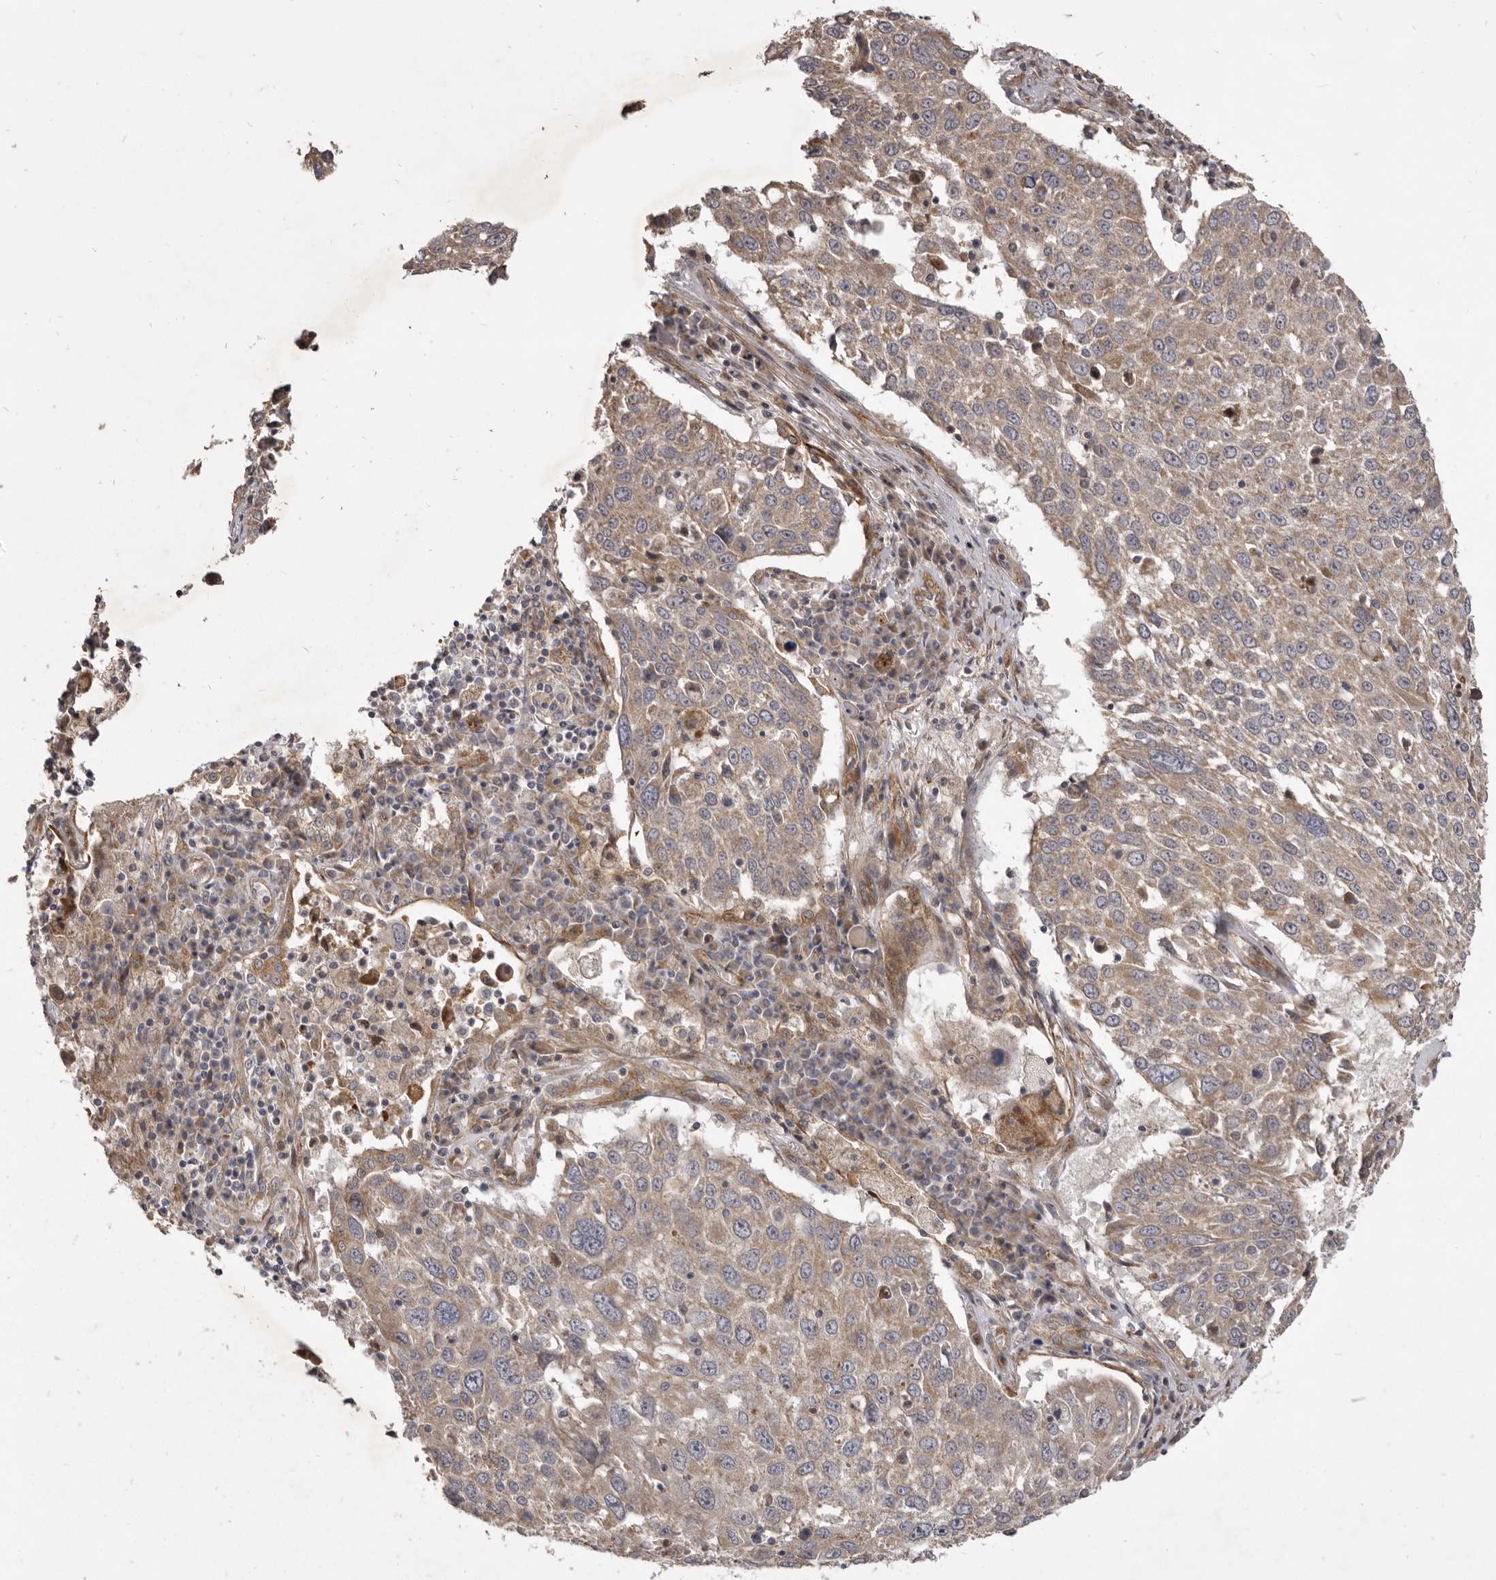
{"staining": {"intensity": "weak", "quantity": ">75%", "location": "cytoplasmic/membranous"}, "tissue": "lung cancer", "cell_type": "Tumor cells", "image_type": "cancer", "snomed": [{"axis": "morphology", "description": "Squamous cell carcinoma, NOS"}, {"axis": "topography", "description": "Lung"}], "caption": "A low amount of weak cytoplasmic/membranous expression is seen in approximately >75% of tumor cells in lung cancer tissue.", "gene": "VPS45", "patient": {"sex": "male", "age": 65}}